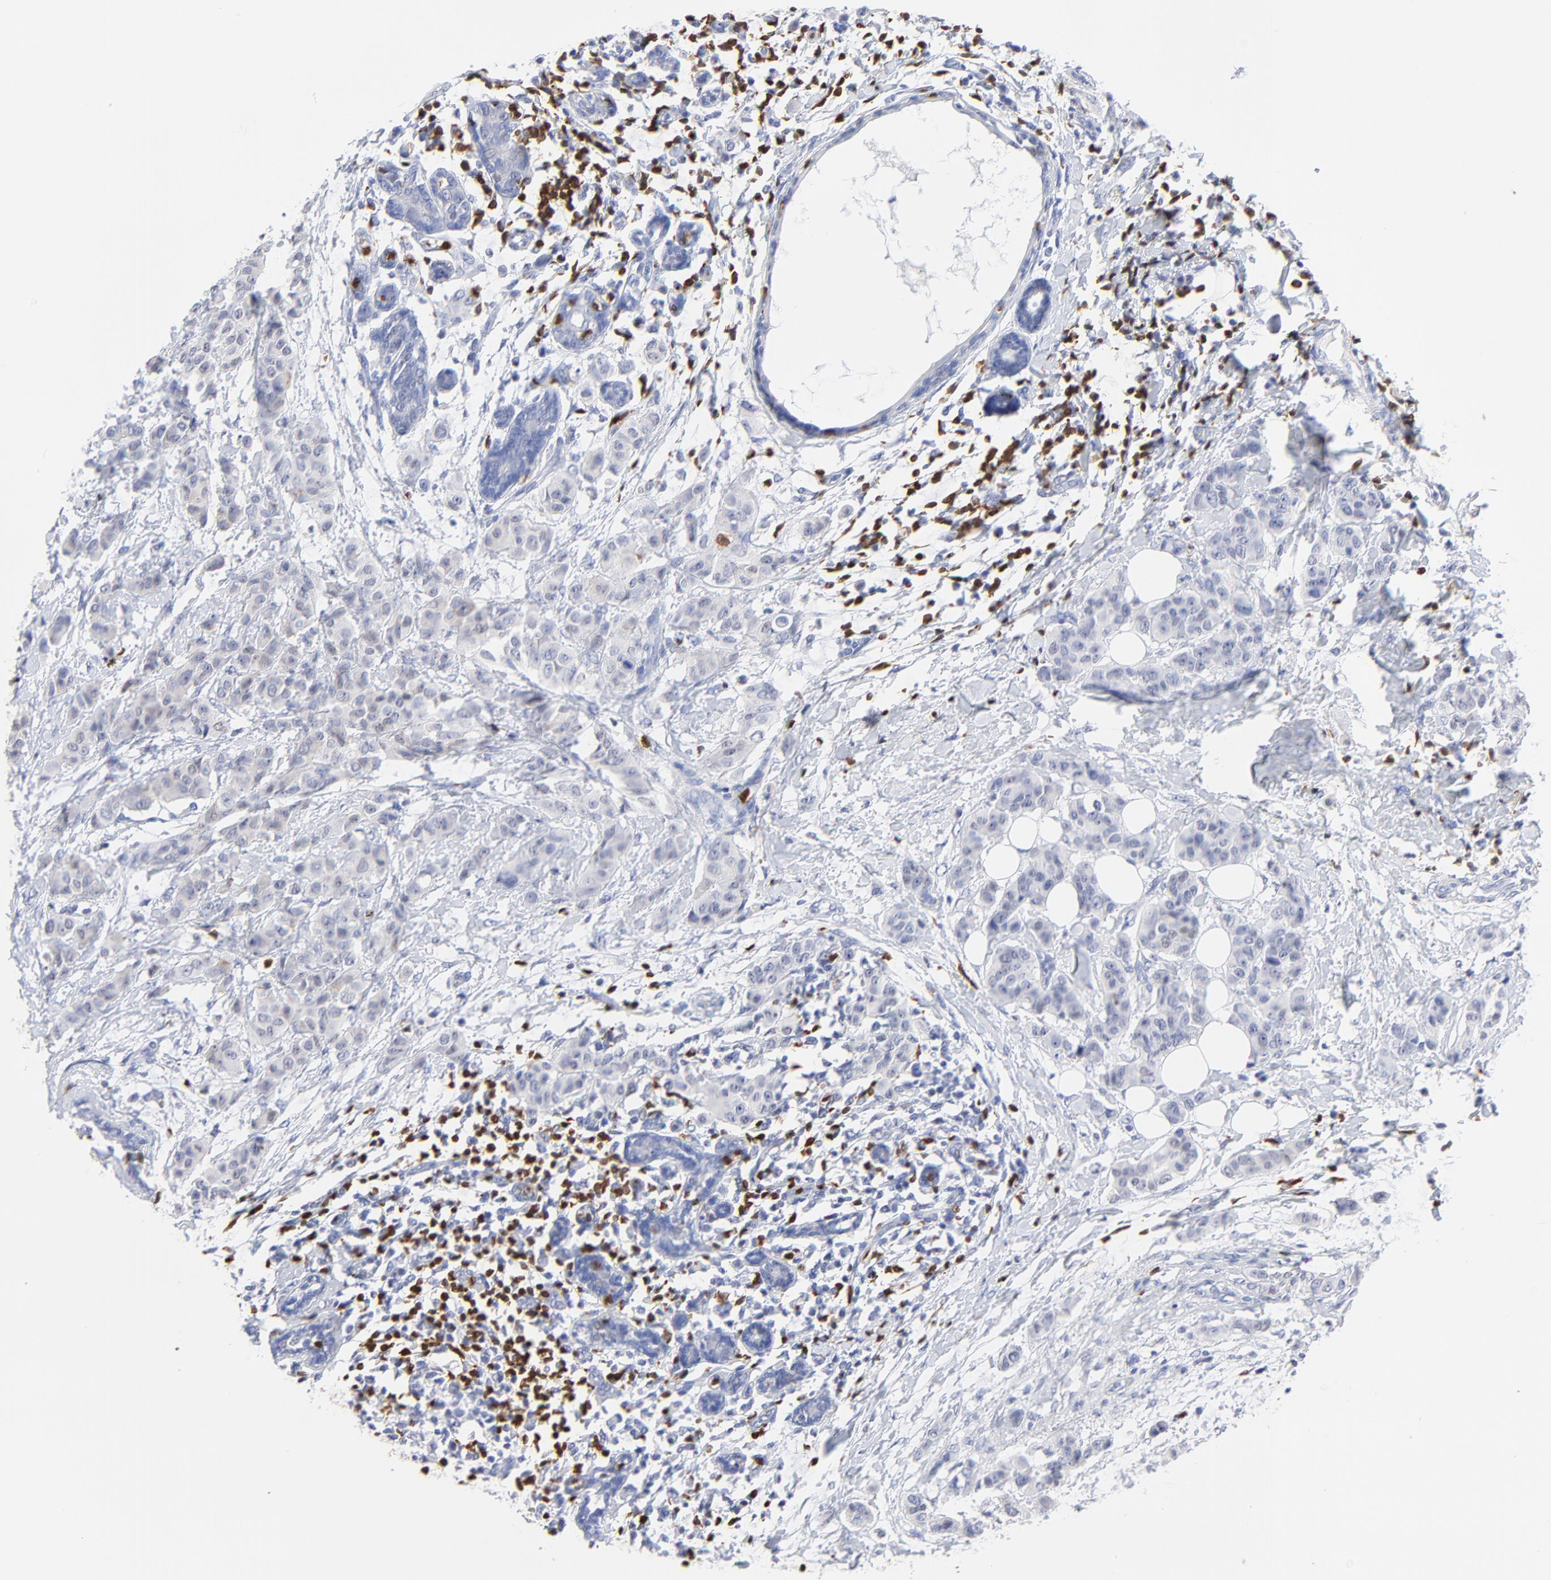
{"staining": {"intensity": "negative", "quantity": "none", "location": "none"}, "tissue": "breast cancer", "cell_type": "Tumor cells", "image_type": "cancer", "snomed": [{"axis": "morphology", "description": "Duct carcinoma"}, {"axis": "topography", "description": "Breast"}], "caption": "A high-resolution micrograph shows IHC staining of intraductal carcinoma (breast), which reveals no significant positivity in tumor cells.", "gene": "ZAP70", "patient": {"sex": "female", "age": 40}}